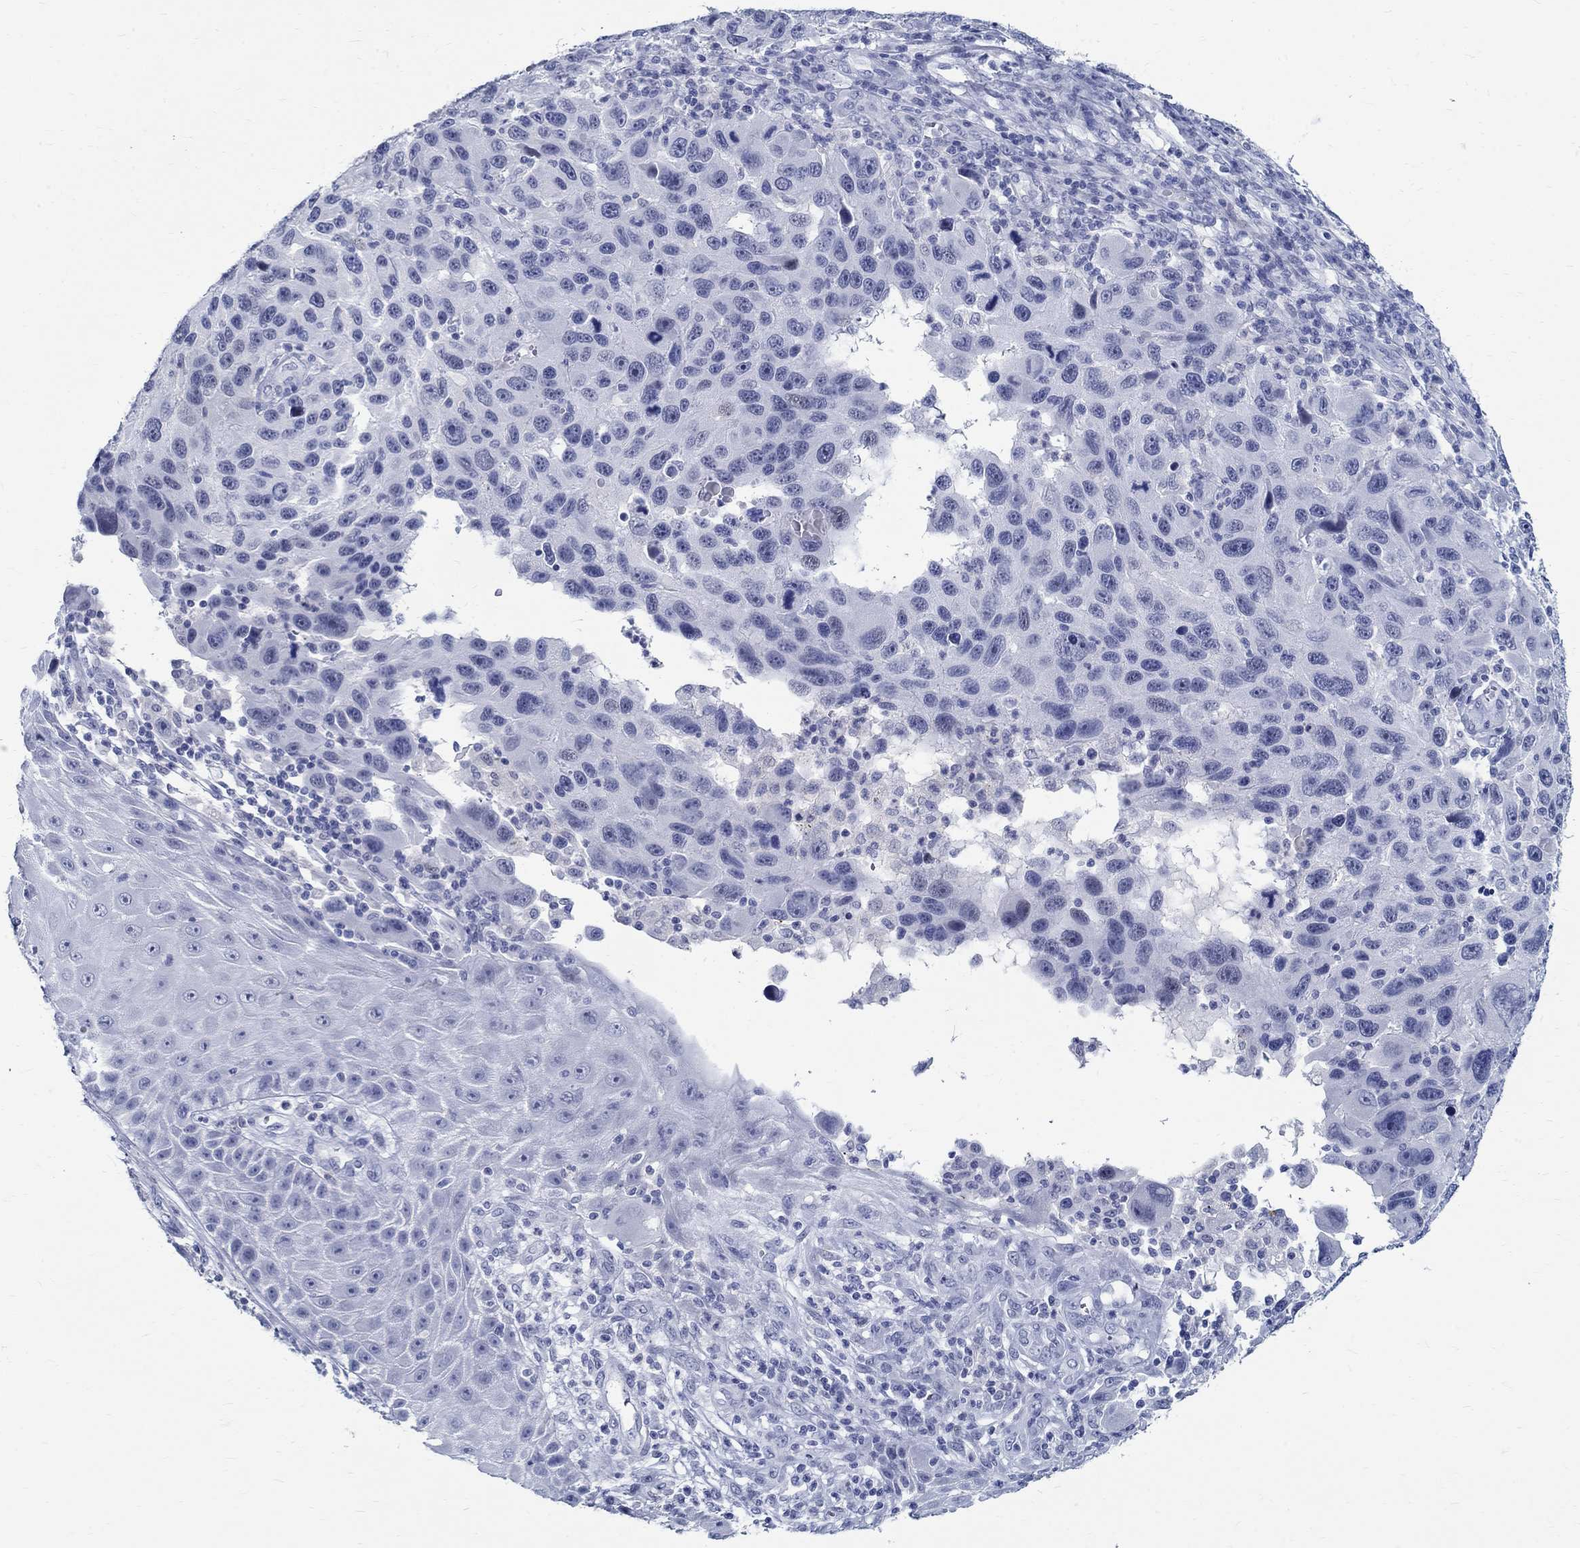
{"staining": {"intensity": "negative", "quantity": "none", "location": "none"}, "tissue": "melanoma", "cell_type": "Tumor cells", "image_type": "cancer", "snomed": [{"axis": "morphology", "description": "Malignant melanoma, NOS"}, {"axis": "topography", "description": "Skin"}], "caption": "Immunohistochemistry (IHC) of malignant melanoma exhibits no staining in tumor cells.", "gene": "BSPRY", "patient": {"sex": "male", "age": 53}}